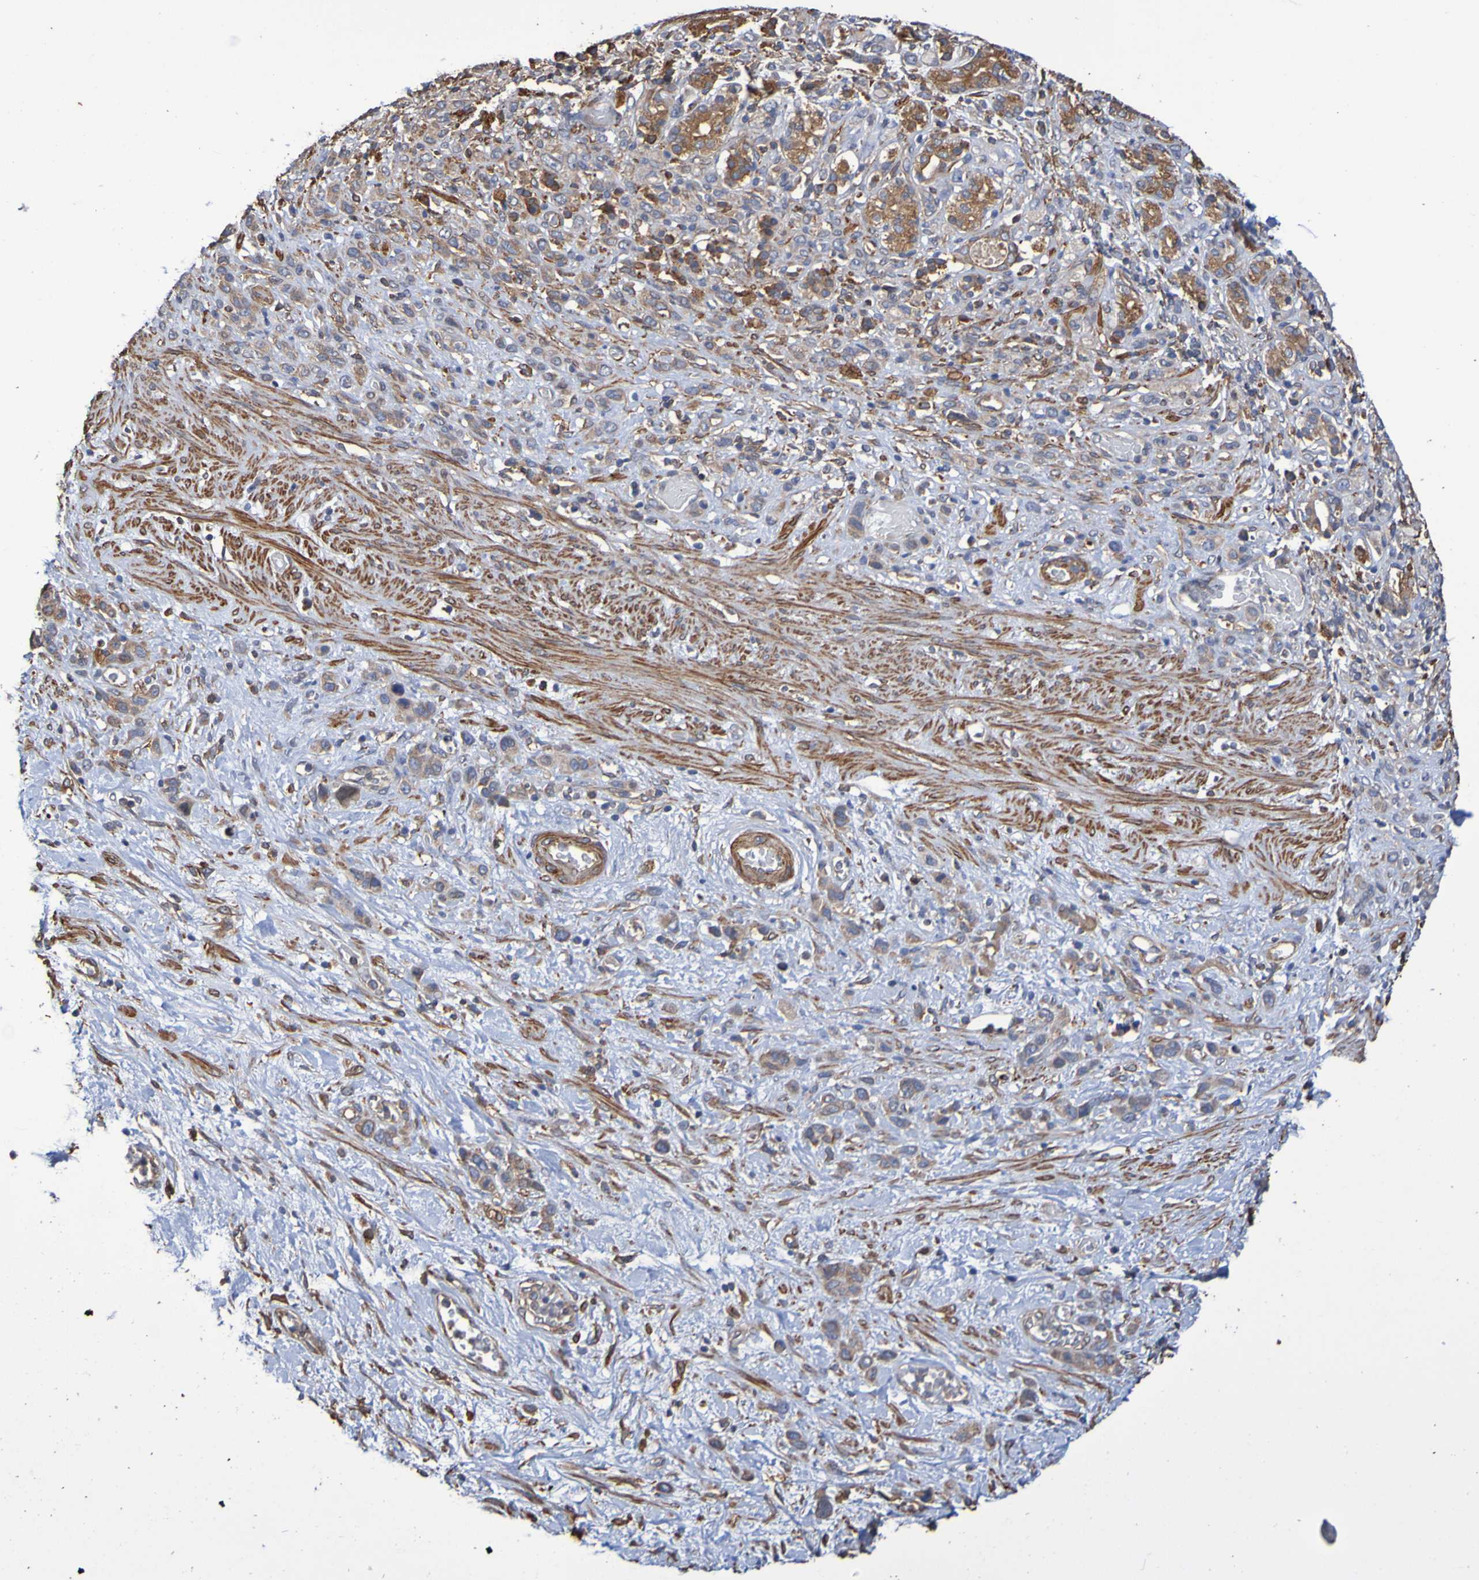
{"staining": {"intensity": "moderate", "quantity": ">75%", "location": "cytoplasmic/membranous"}, "tissue": "stomach cancer", "cell_type": "Tumor cells", "image_type": "cancer", "snomed": [{"axis": "morphology", "description": "Adenocarcinoma, NOS"}, {"axis": "morphology", "description": "Adenocarcinoma, High grade"}, {"axis": "topography", "description": "Stomach, upper"}, {"axis": "topography", "description": "Stomach, lower"}], "caption": "DAB (3,3'-diaminobenzidine) immunohistochemical staining of stomach adenocarcinoma reveals moderate cytoplasmic/membranous protein positivity in approximately >75% of tumor cells.", "gene": "RAB11A", "patient": {"sex": "female", "age": 65}}